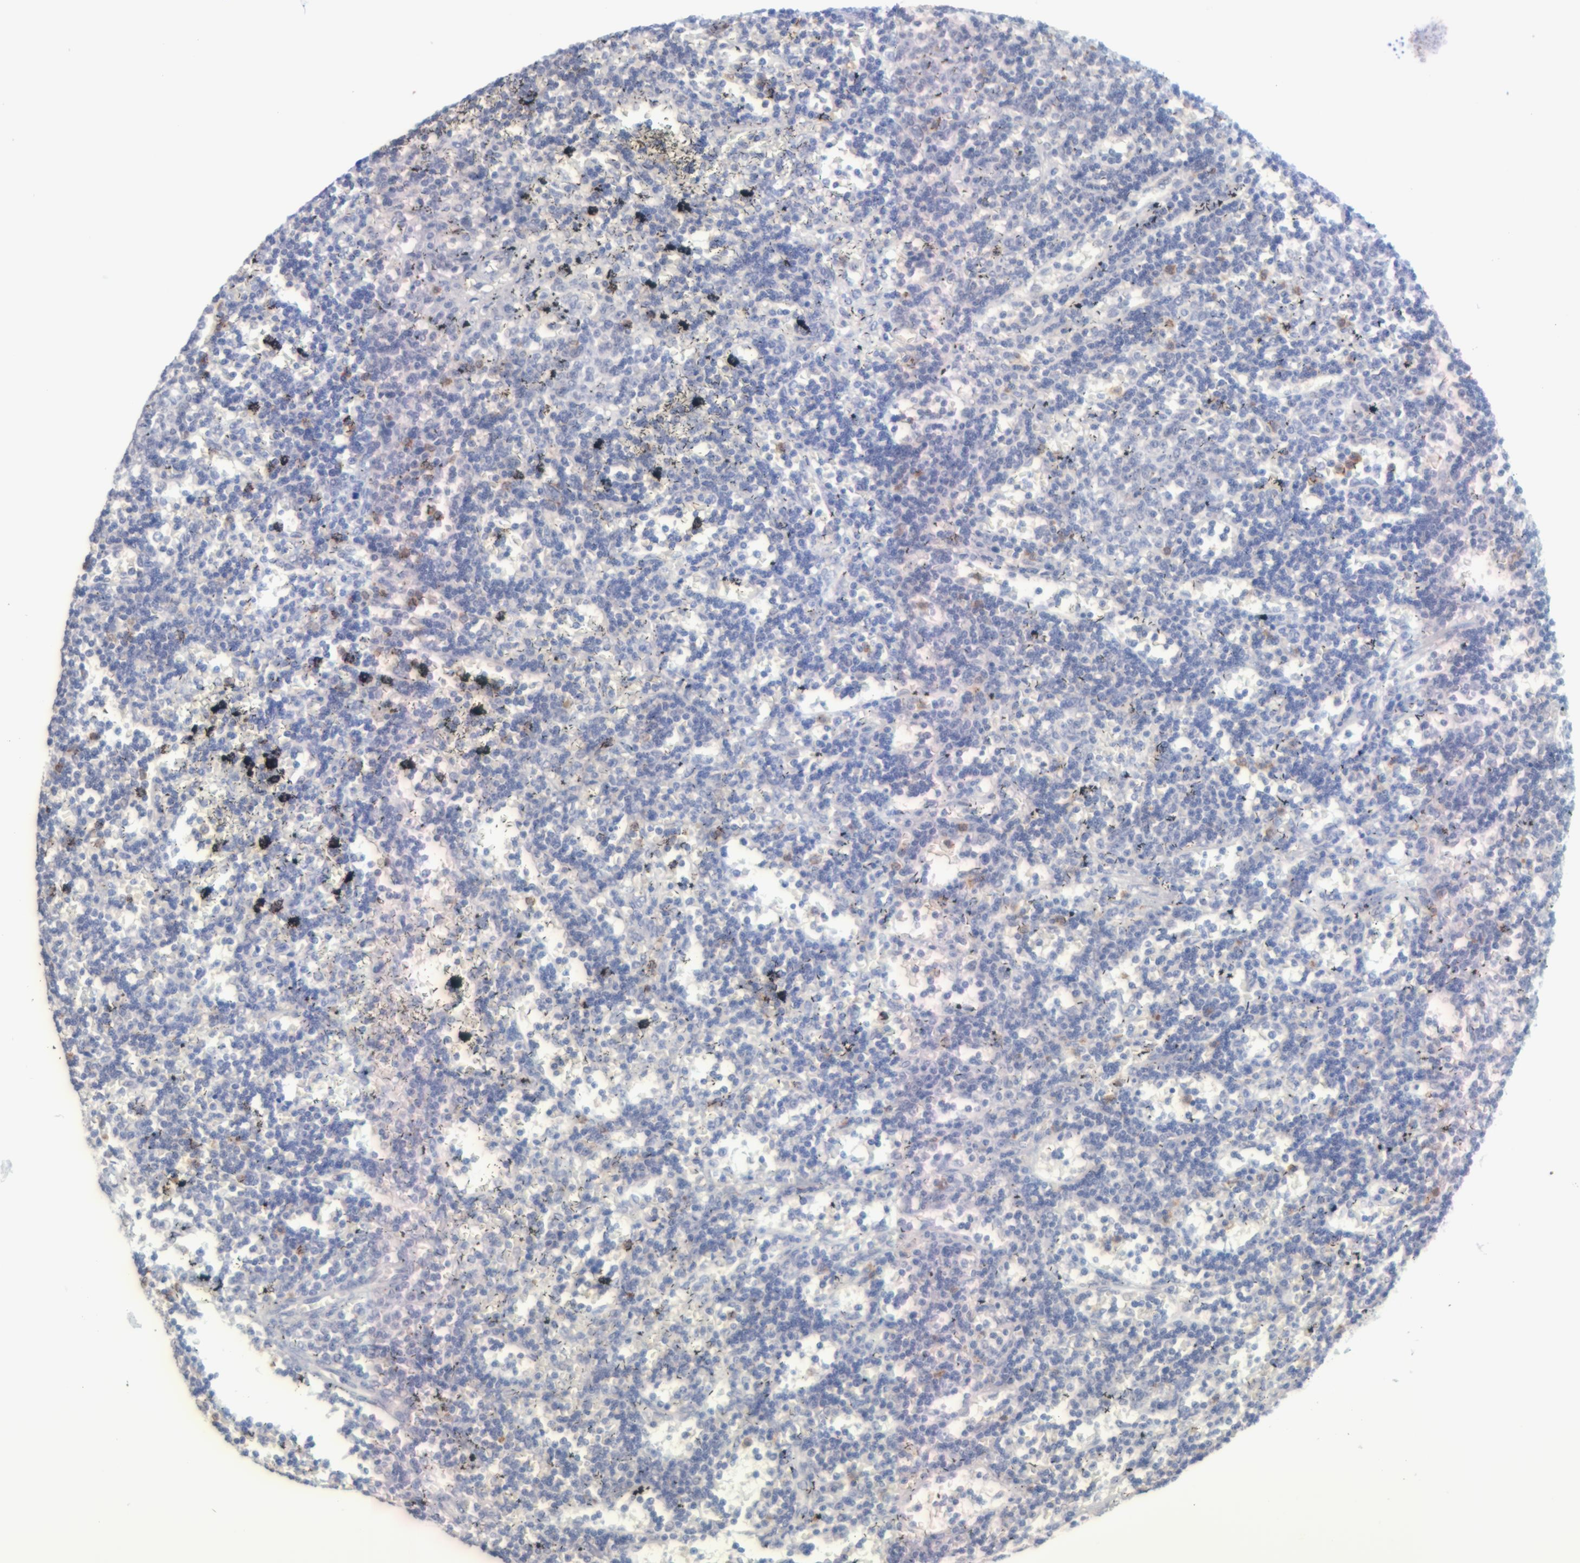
{"staining": {"intensity": "moderate", "quantity": "<25%", "location": "cytoplasmic/membranous"}, "tissue": "lymphoma", "cell_type": "Tumor cells", "image_type": "cancer", "snomed": [{"axis": "morphology", "description": "Malignant lymphoma, non-Hodgkin's type, Low grade"}, {"axis": "topography", "description": "Spleen"}], "caption": "Protein expression analysis of lymphoma demonstrates moderate cytoplasmic/membranous positivity in about <25% of tumor cells.", "gene": "MGAM", "patient": {"sex": "male", "age": 60}}